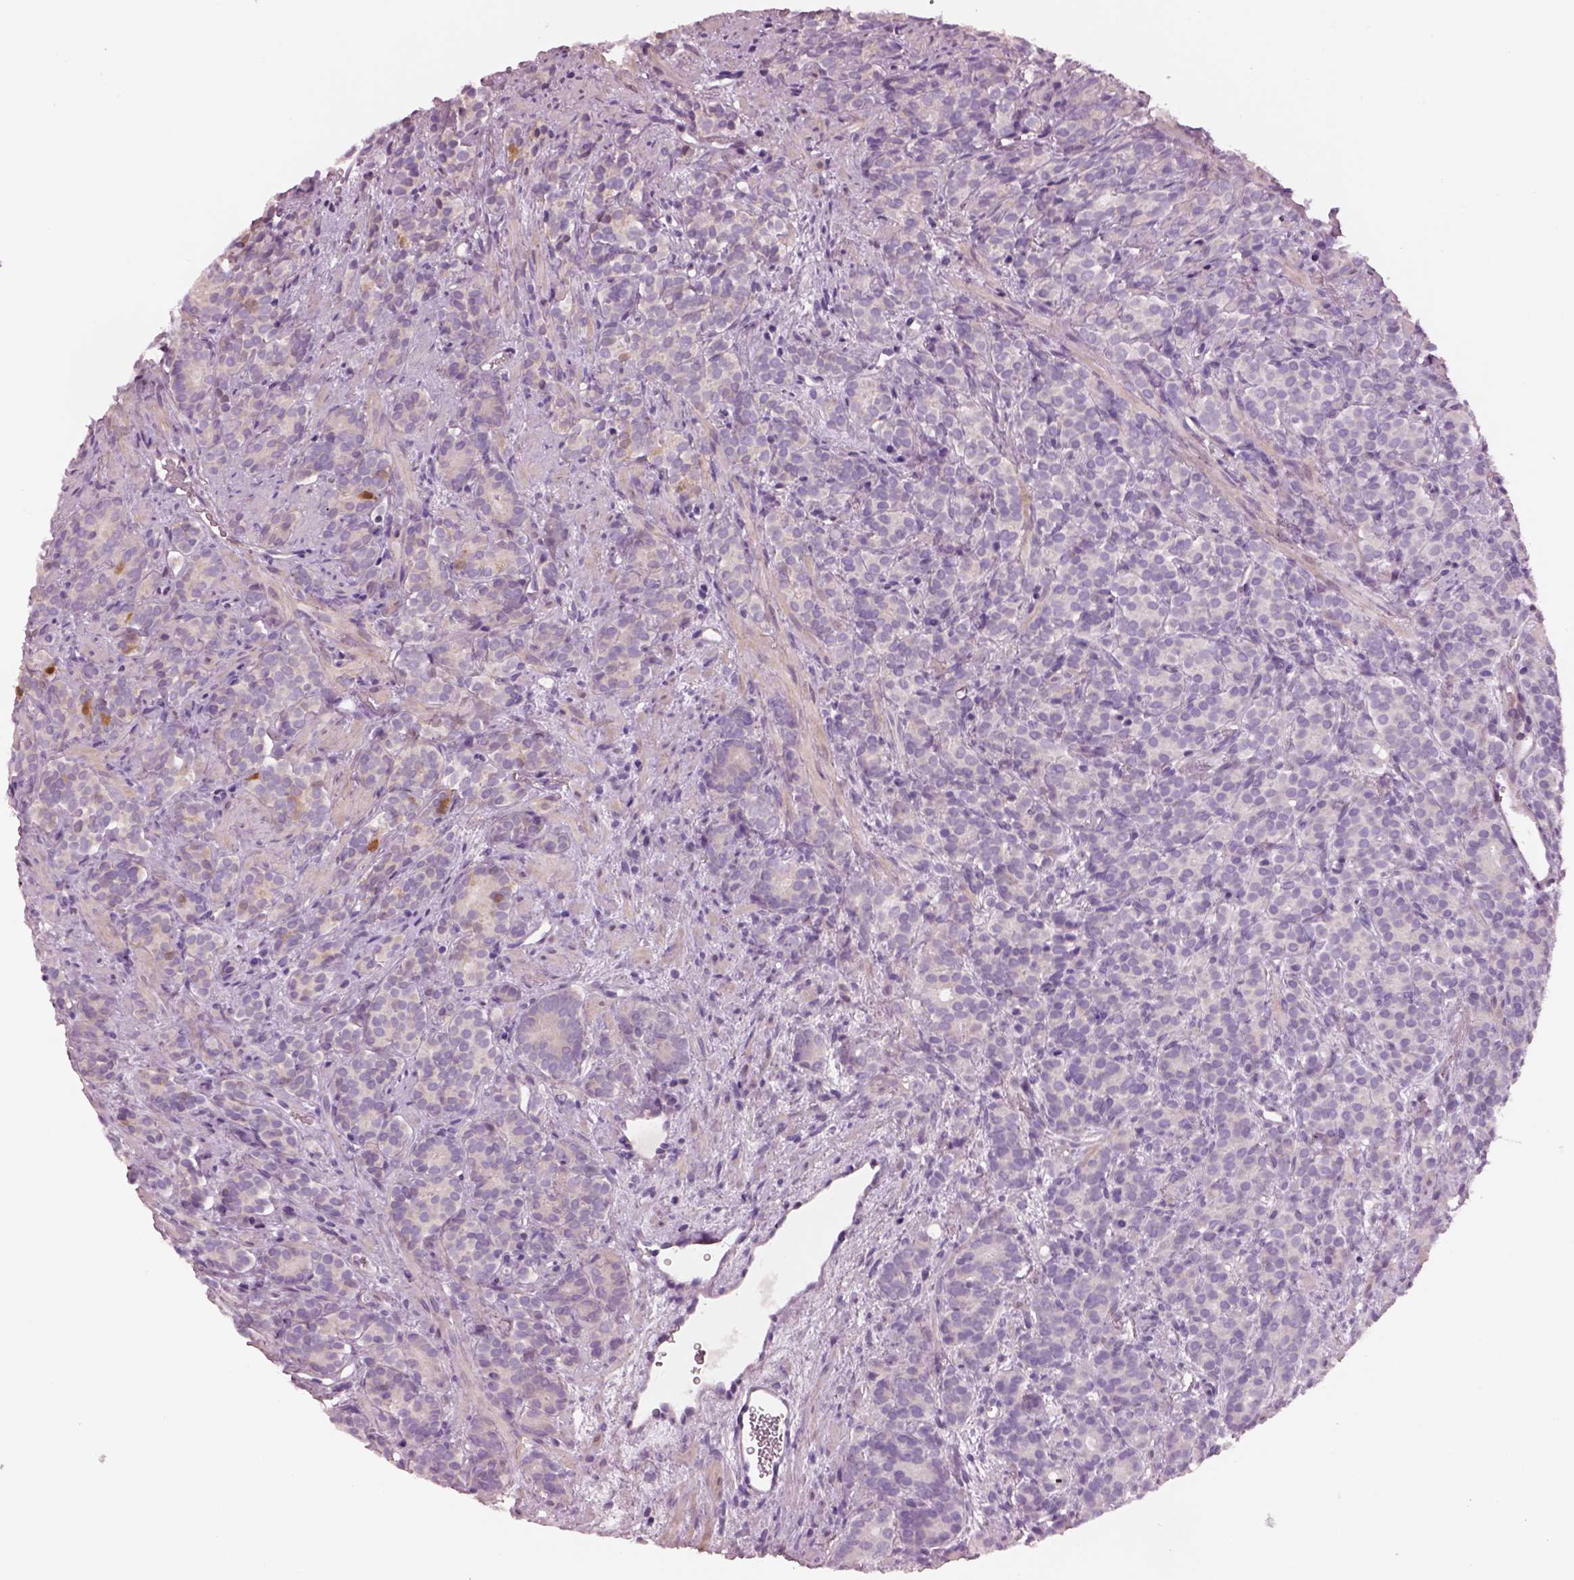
{"staining": {"intensity": "negative", "quantity": "none", "location": "none"}, "tissue": "prostate cancer", "cell_type": "Tumor cells", "image_type": "cancer", "snomed": [{"axis": "morphology", "description": "Adenocarcinoma, High grade"}, {"axis": "topography", "description": "Prostate"}], "caption": "An immunohistochemistry (IHC) photomicrograph of adenocarcinoma (high-grade) (prostate) is shown. There is no staining in tumor cells of adenocarcinoma (high-grade) (prostate).", "gene": "SCML2", "patient": {"sex": "male", "age": 84}}